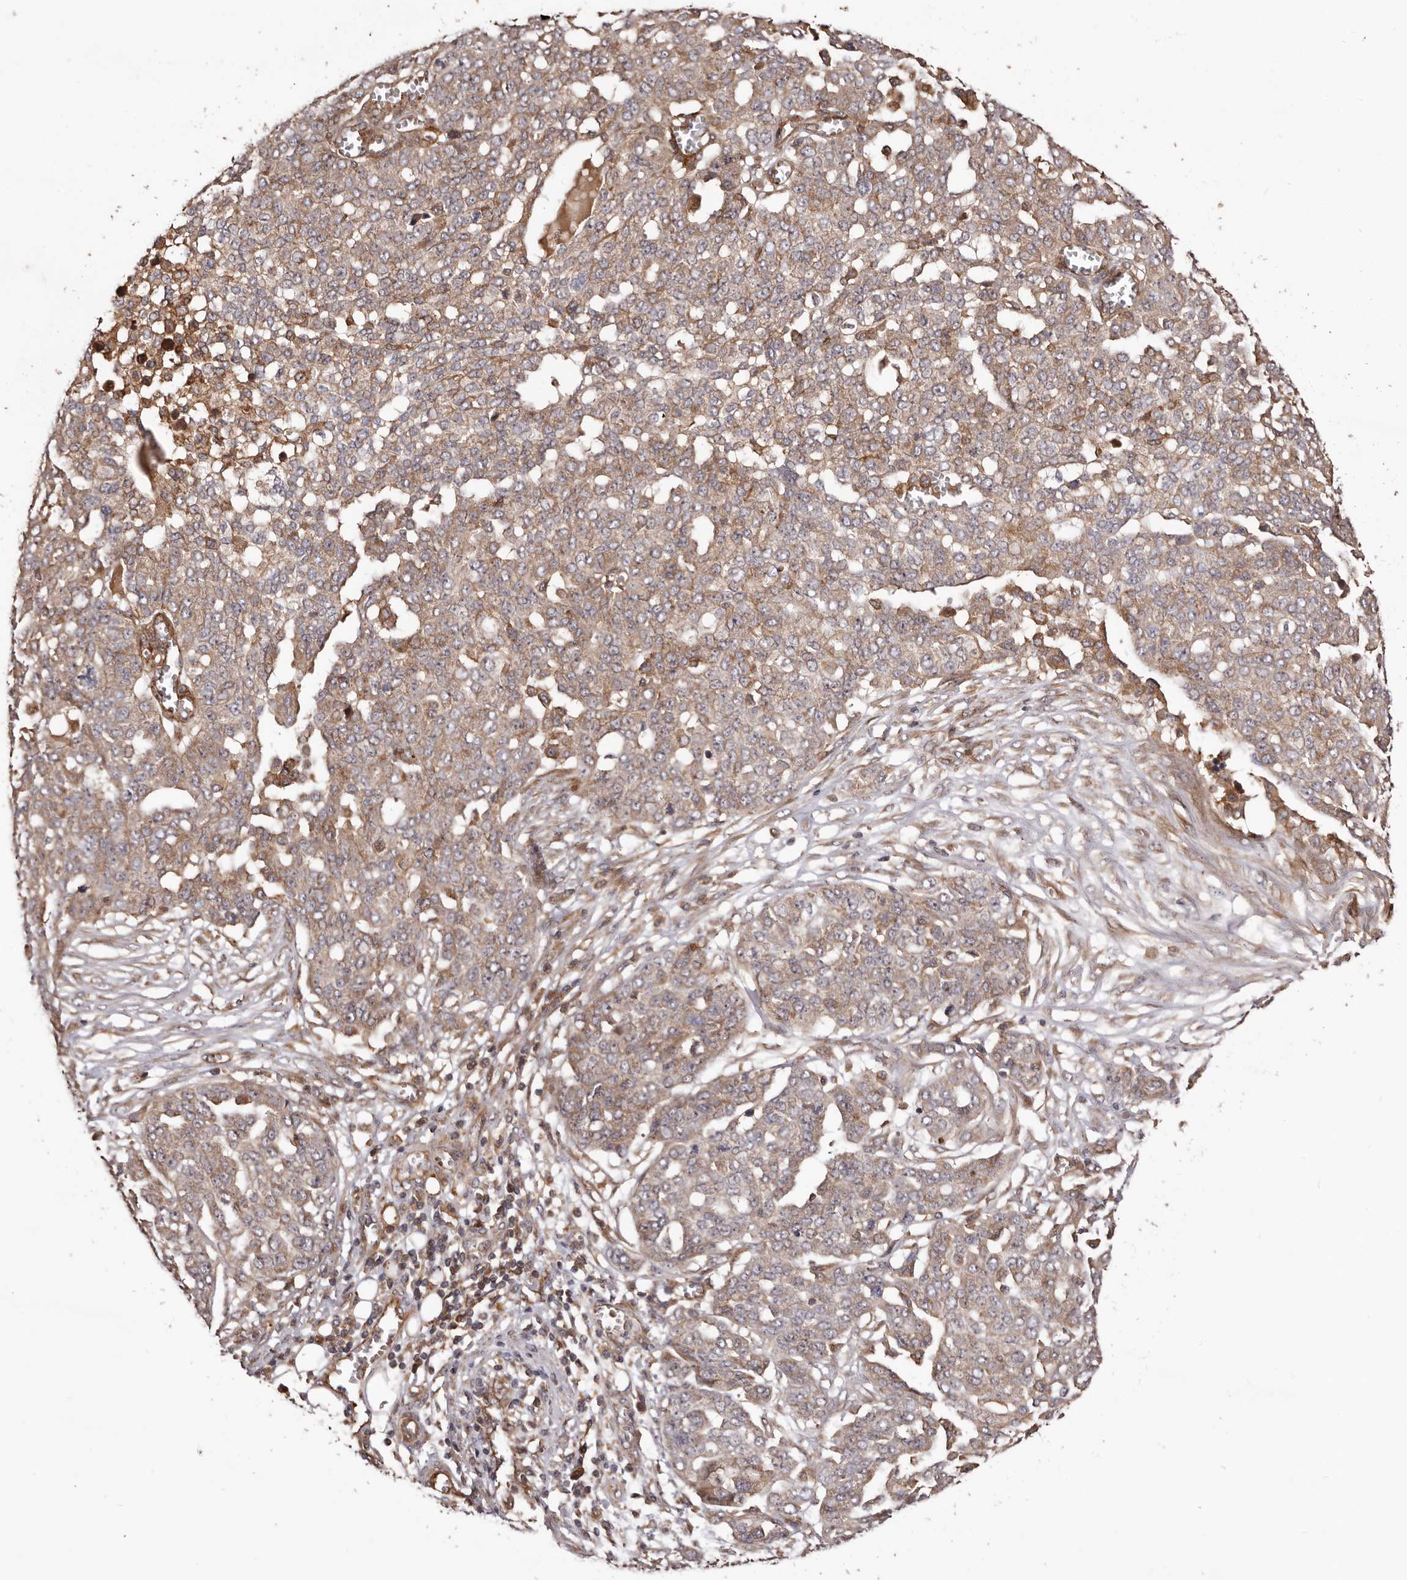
{"staining": {"intensity": "weak", "quantity": ">75%", "location": "cytoplasmic/membranous"}, "tissue": "ovarian cancer", "cell_type": "Tumor cells", "image_type": "cancer", "snomed": [{"axis": "morphology", "description": "Cystadenocarcinoma, serous, NOS"}, {"axis": "topography", "description": "Soft tissue"}, {"axis": "topography", "description": "Ovary"}], "caption": "IHC image of ovarian cancer stained for a protein (brown), which demonstrates low levels of weak cytoplasmic/membranous staining in approximately >75% of tumor cells.", "gene": "GTPBP1", "patient": {"sex": "female", "age": 57}}